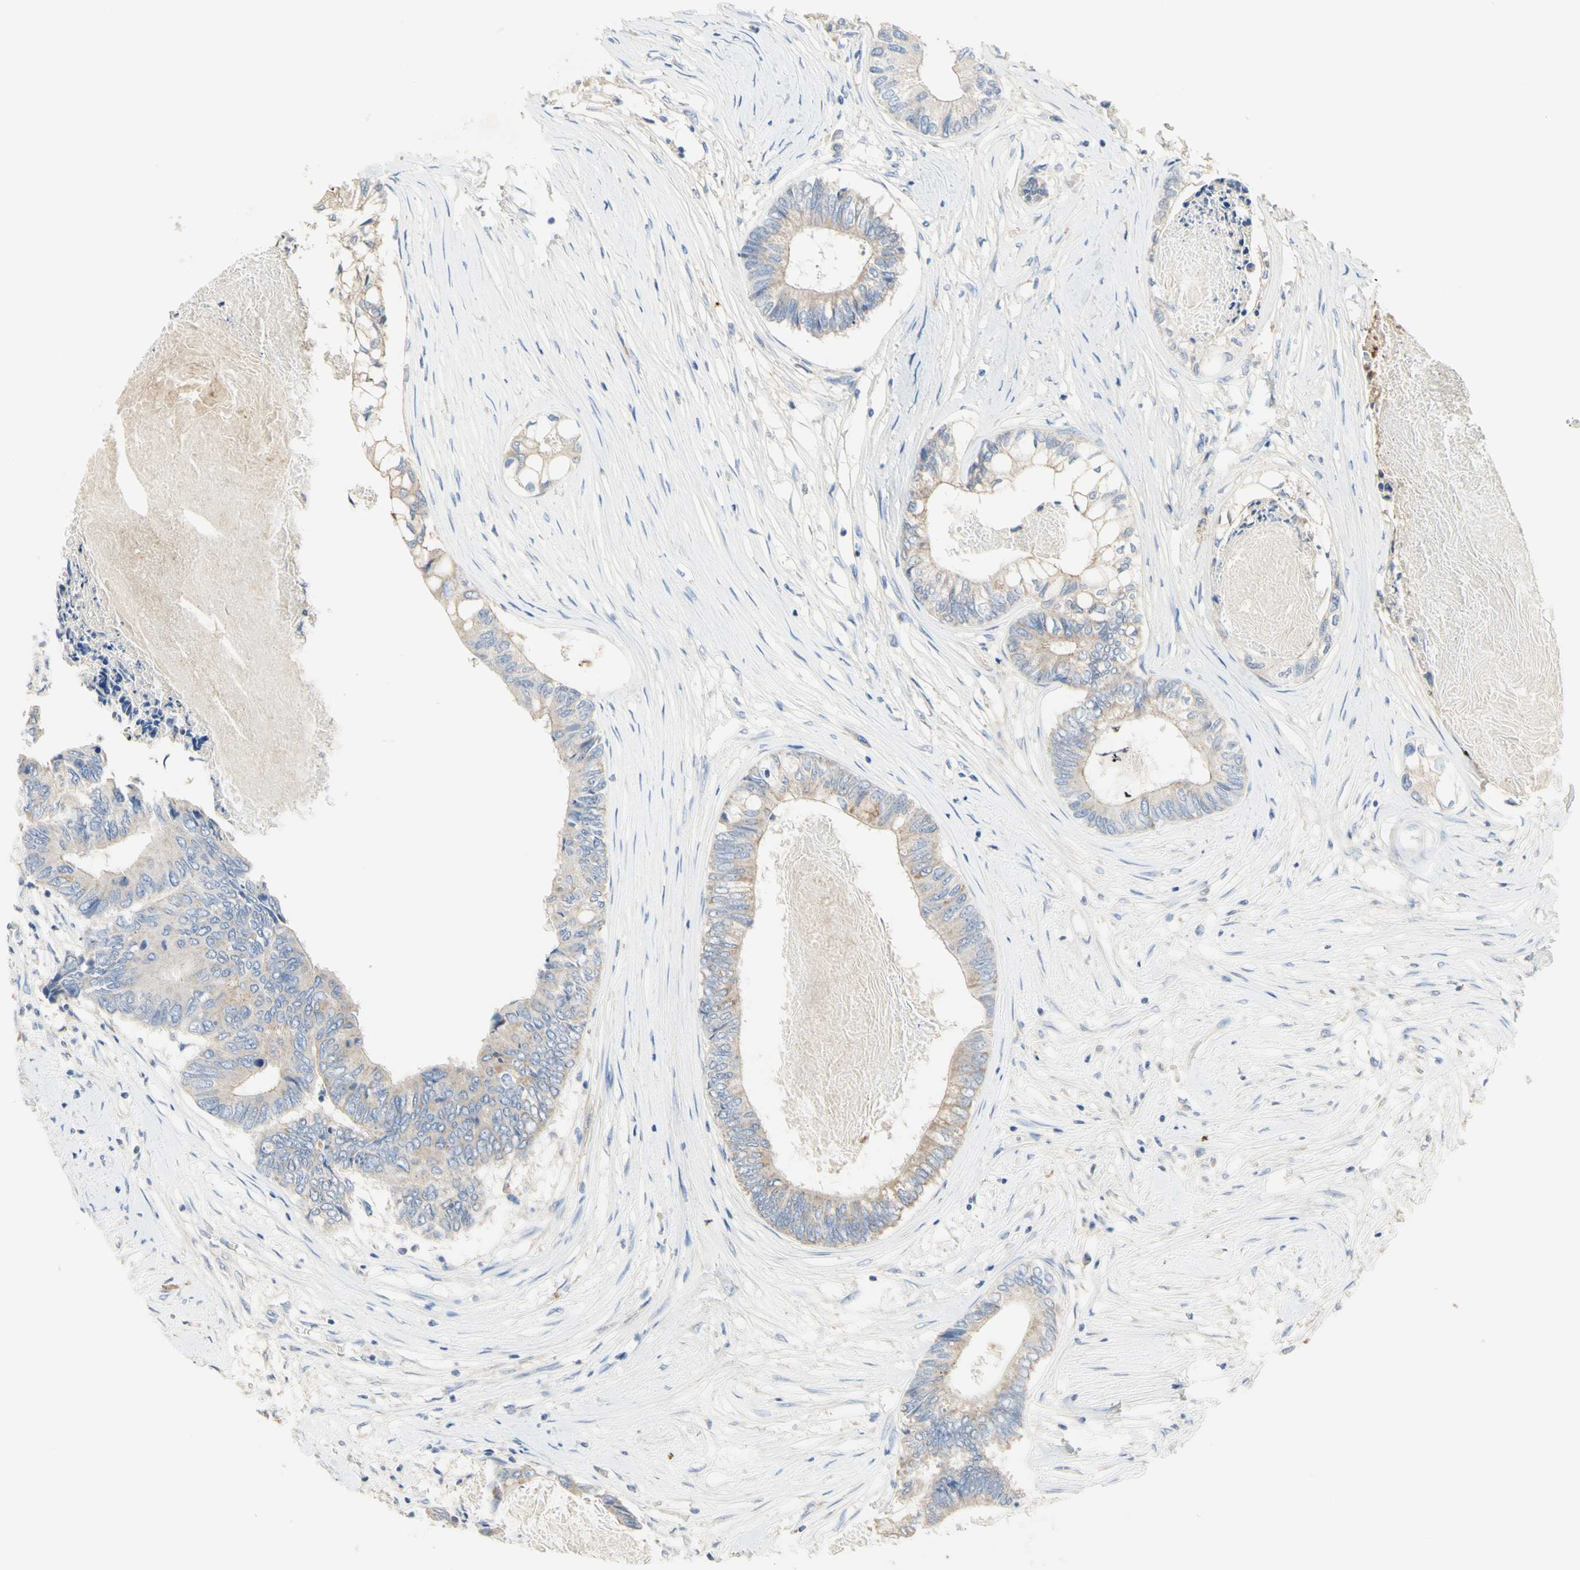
{"staining": {"intensity": "weak", "quantity": ">75%", "location": "cytoplasmic/membranous"}, "tissue": "colorectal cancer", "cell_type": "Tumor cells", "image_type": "cancer", "snomed": [{"axis": "morphology", "description": "Adenocarcinoma, NOS"}, {"axis": "topography", "description": "Rectum"}], "caption": "This is an image of immunohistochemistry (IHC) staining of colorectal cancer (adenocarcinoma), which shows weak expression in the cytoplasmic/membranous of tumor cells.", "gene": "NECTIN4", "patient": {"sex": "male", "age": 63}}